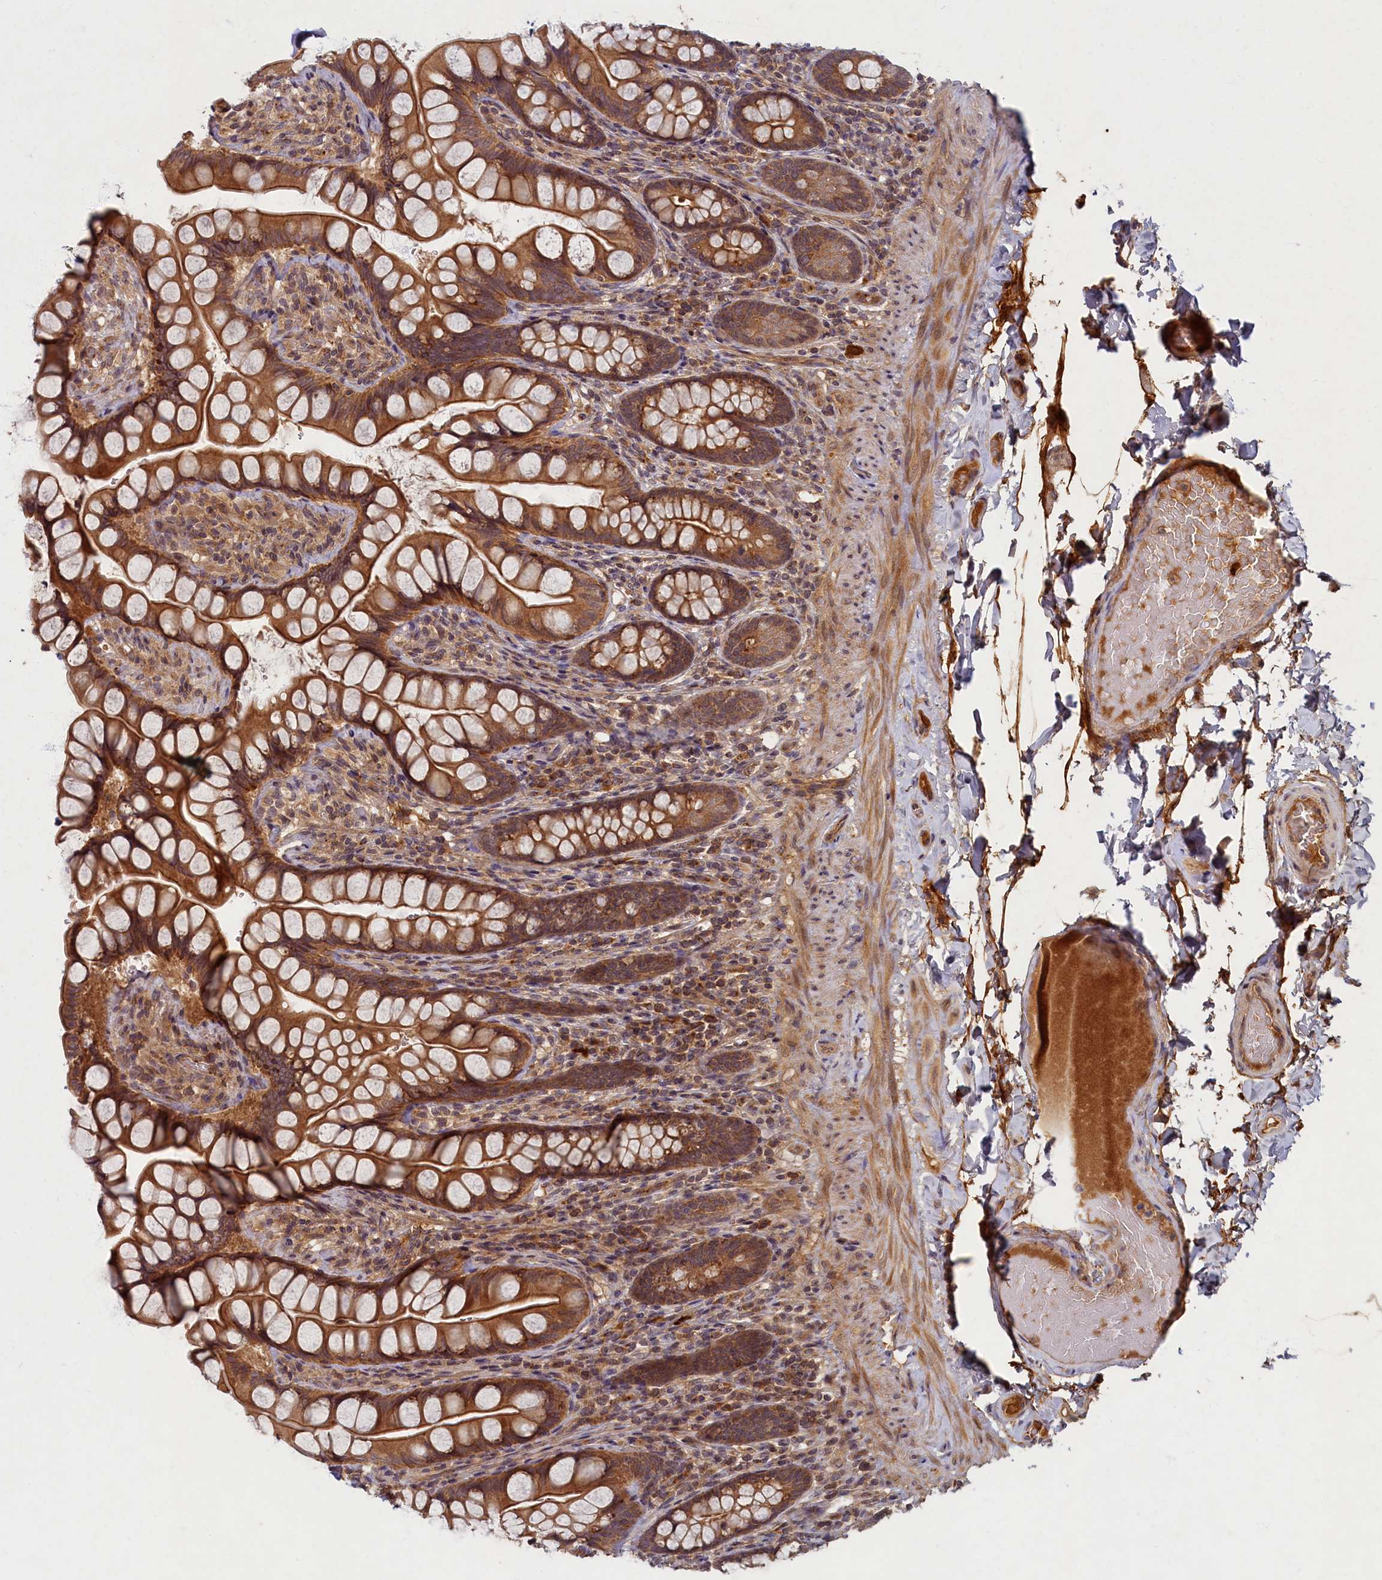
{"staining": {"intensity": "strong", "quantity": ">75%", "location": "cytoplasmic/membranous"}, "tissue": "small intestine", "cell_type": "Glandular cells", "image_type": "normal", "snomed": [{"axis": "morphology", "description": "Normal tissue, NOS"}, {"axis": "topography", "description": "Small intestine"}], "caption": "Small intestine stained with DAB IHC shows high levels of strong cytoplasmic/membranous staining in approximately >75% of glandular cells.", "gene": "BICD1", "patient": {"sex": "male", "age": 70}}